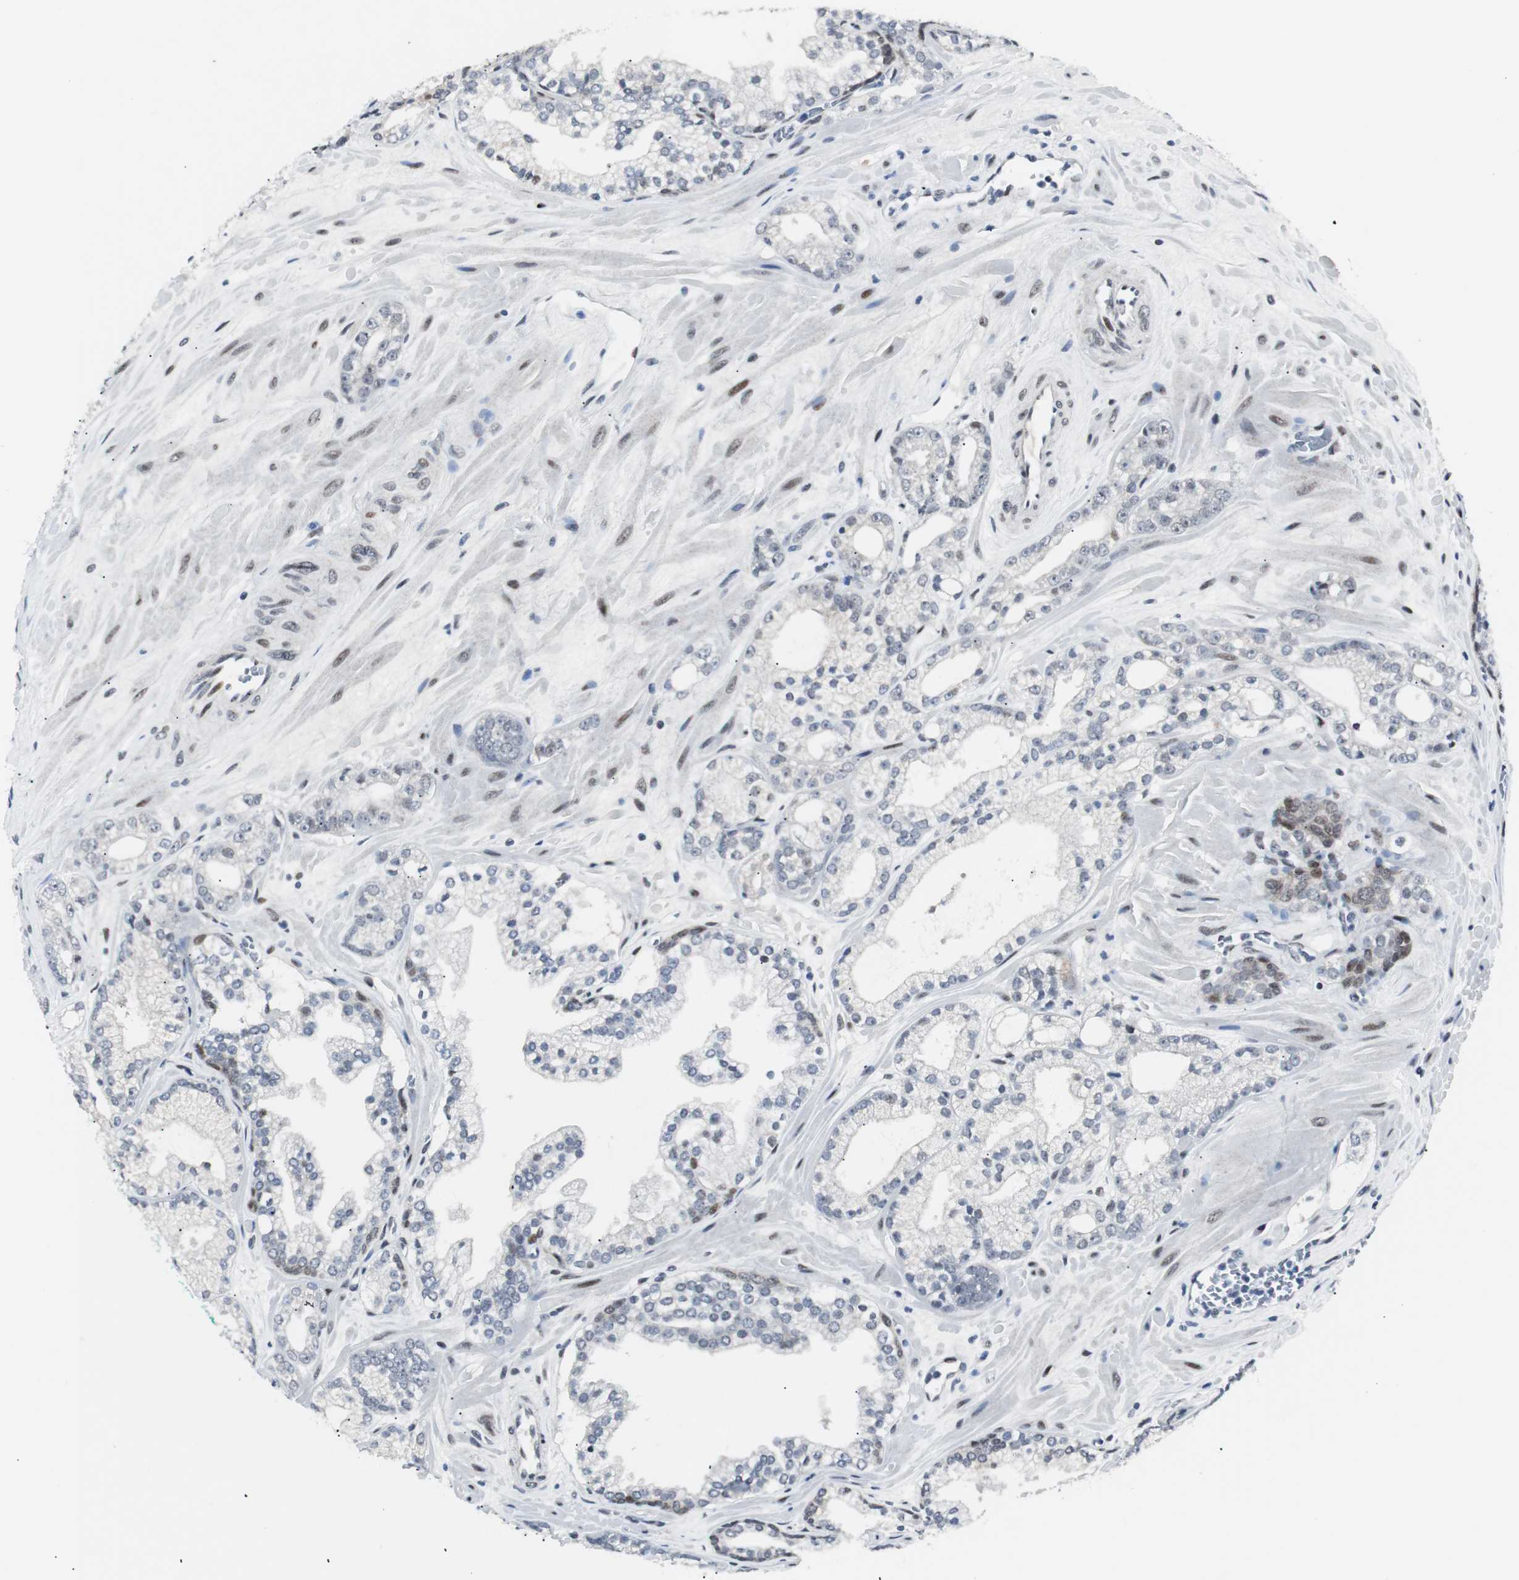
{"staining": {"intensity": "weak", "quantity": "<25%", "location": "nuclear"}, "tissue": "prostate cancer", "cell_type": "Tumor cells", "image_type": "cancer", "snomed": [{"axis": "morphology", "description": "Adenocarcinoma, Low grade"}, {"axis": "topography", "description": "Prostate"}], "caption": "This is an immunohistochemistry (IHC) histopathology image of prostate adenocarcinoma (low-grade). There is no expression in tumor cells.", "gene": "MTA1", "patient": {"sex": "male", "age": 57}}